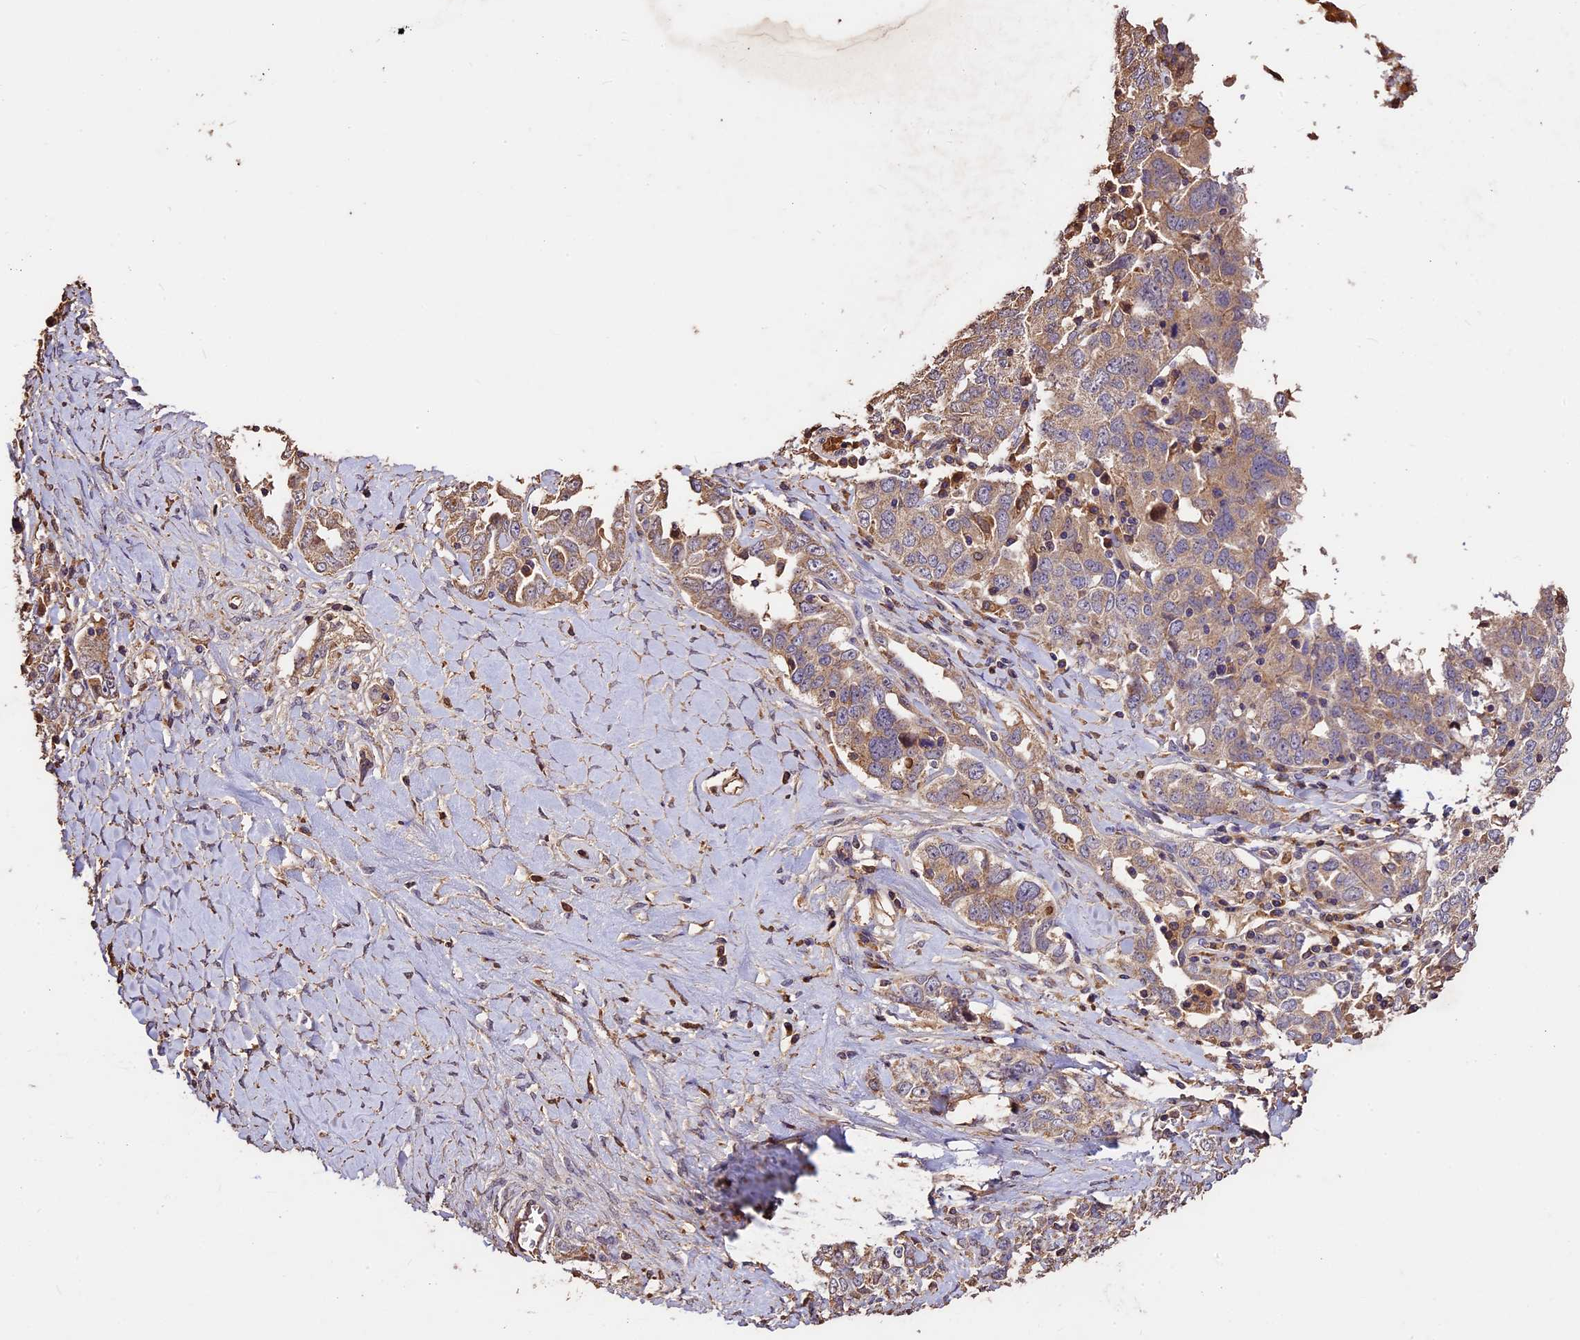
{"staining": {"intensity": "weak", "quantity": ">75%", "location": "cytoplasmic/membranous"}, "tissue": "ovarian cancer", "cell_type": "Tumor cells", "image_type": "cancer", "snomed": [{"axis": "morphology", "description": "Carcinoma, endometroid"}, {"axis": "topography", "description": "Ovary"}], "caption": "Immunohistochemistry (IHC) image of neoplastic tissue: ovarian cancer (endometroid carcinoma) stained using IHC exhibits low levels of weak protein expression localized specifically in the cytoplasmic/membranous of tumor cells, appearing as a cytoplasmic/membranous brown color.", "gene": "CRLF1", "patient": {"sex": "female", "age": 62}}